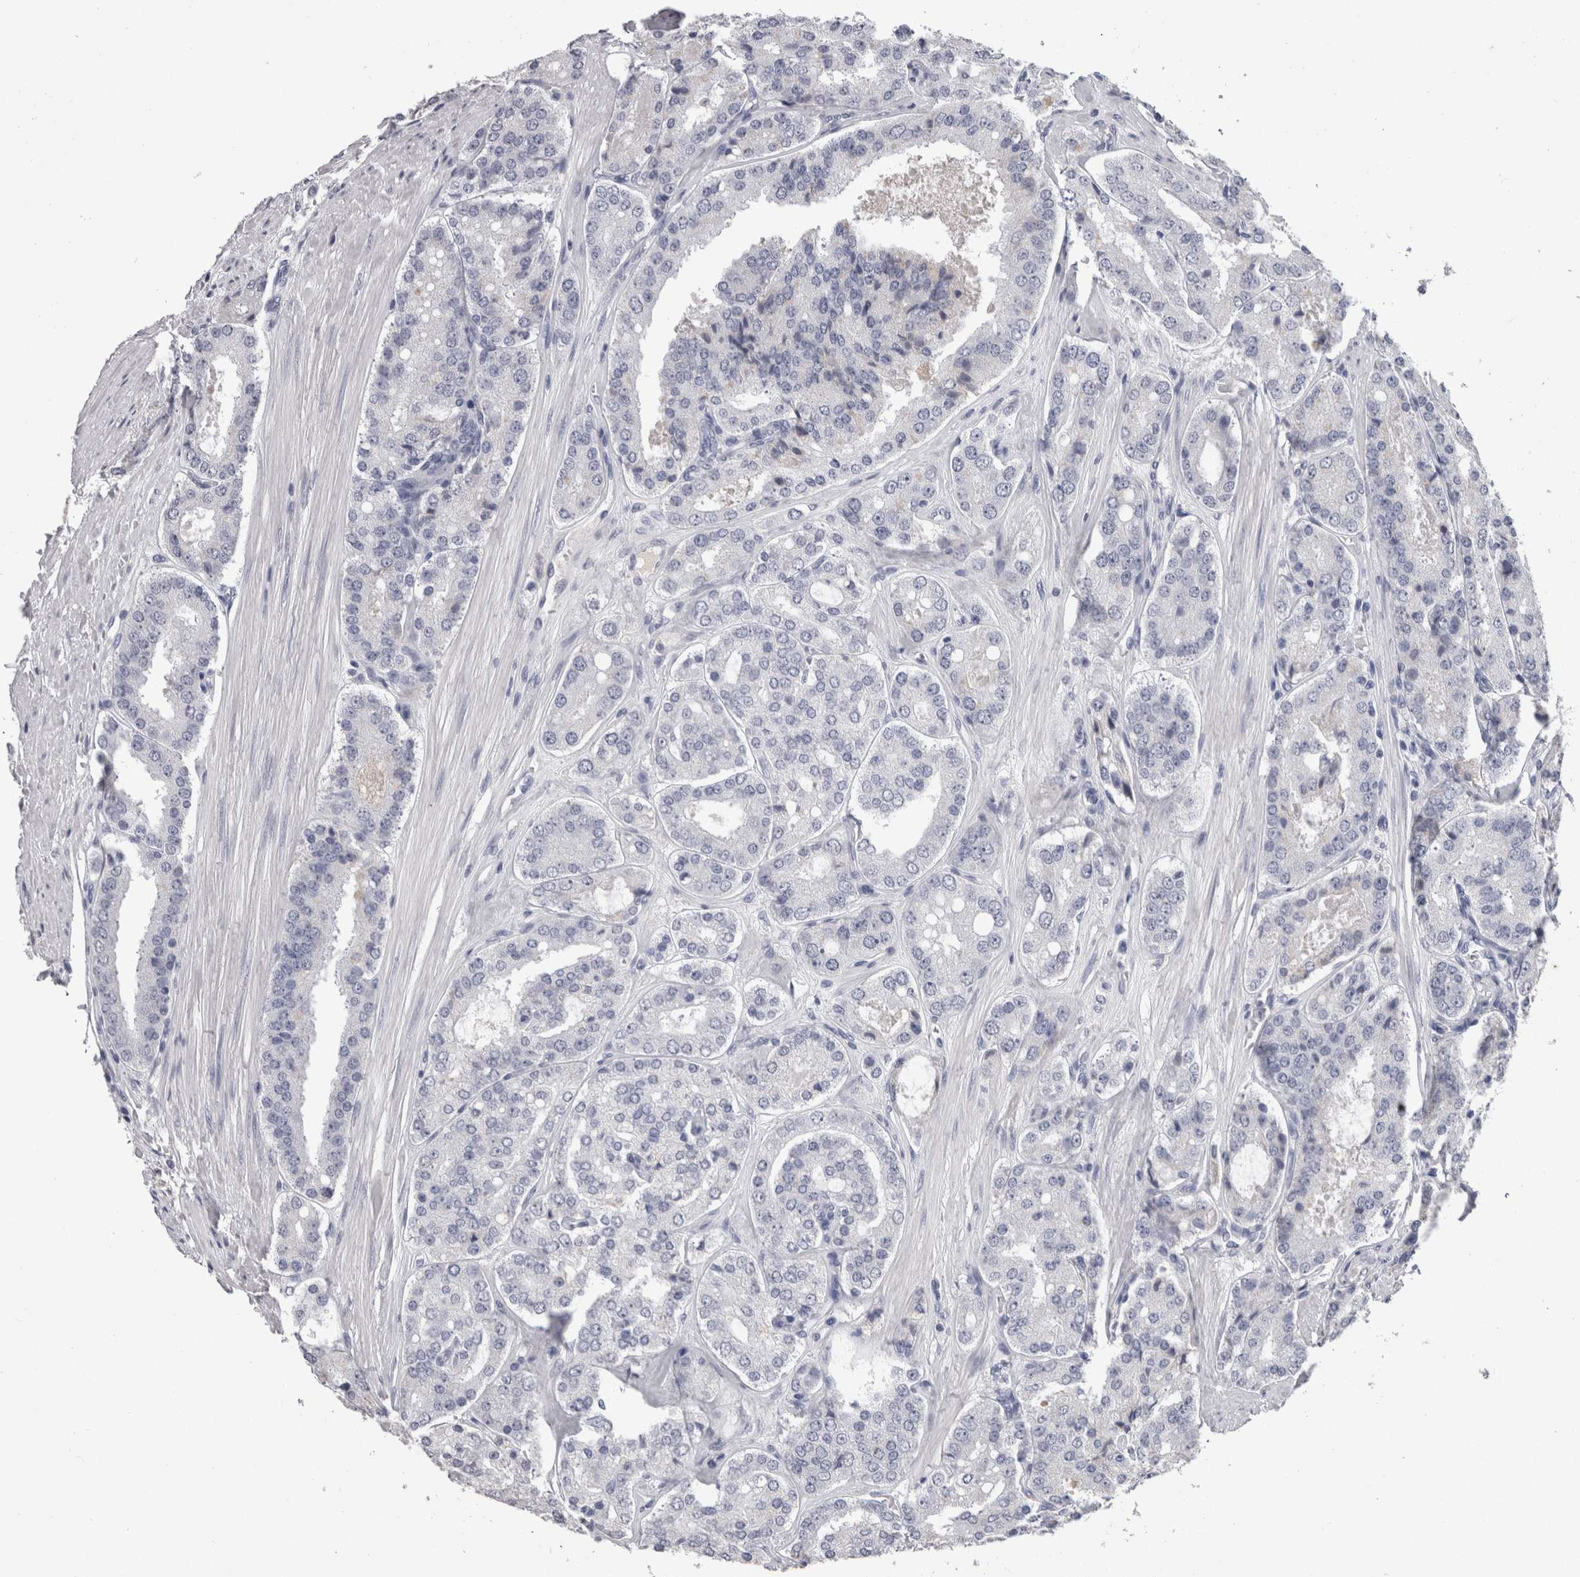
{"staining": {"intensity": "negative", "quantity": "none", "location": "none"}, "tissue": "prostate cancer", "cell_type": "Tumor cells", "image_type": "cancer", "snomed": [{"axis": "morphology", "description": "Adenocarcinoma, High grade"}, {"axis": "topography", "description": "Prostate"}], "caption": "High power microscopy histopathology image of an immunohistochemistry image of high-grade adenocarcinoma (prostate), revealing no significant staining in tumor cells.", "gene": "DDX17", "patient": {"sex": "male", "age": 65}}